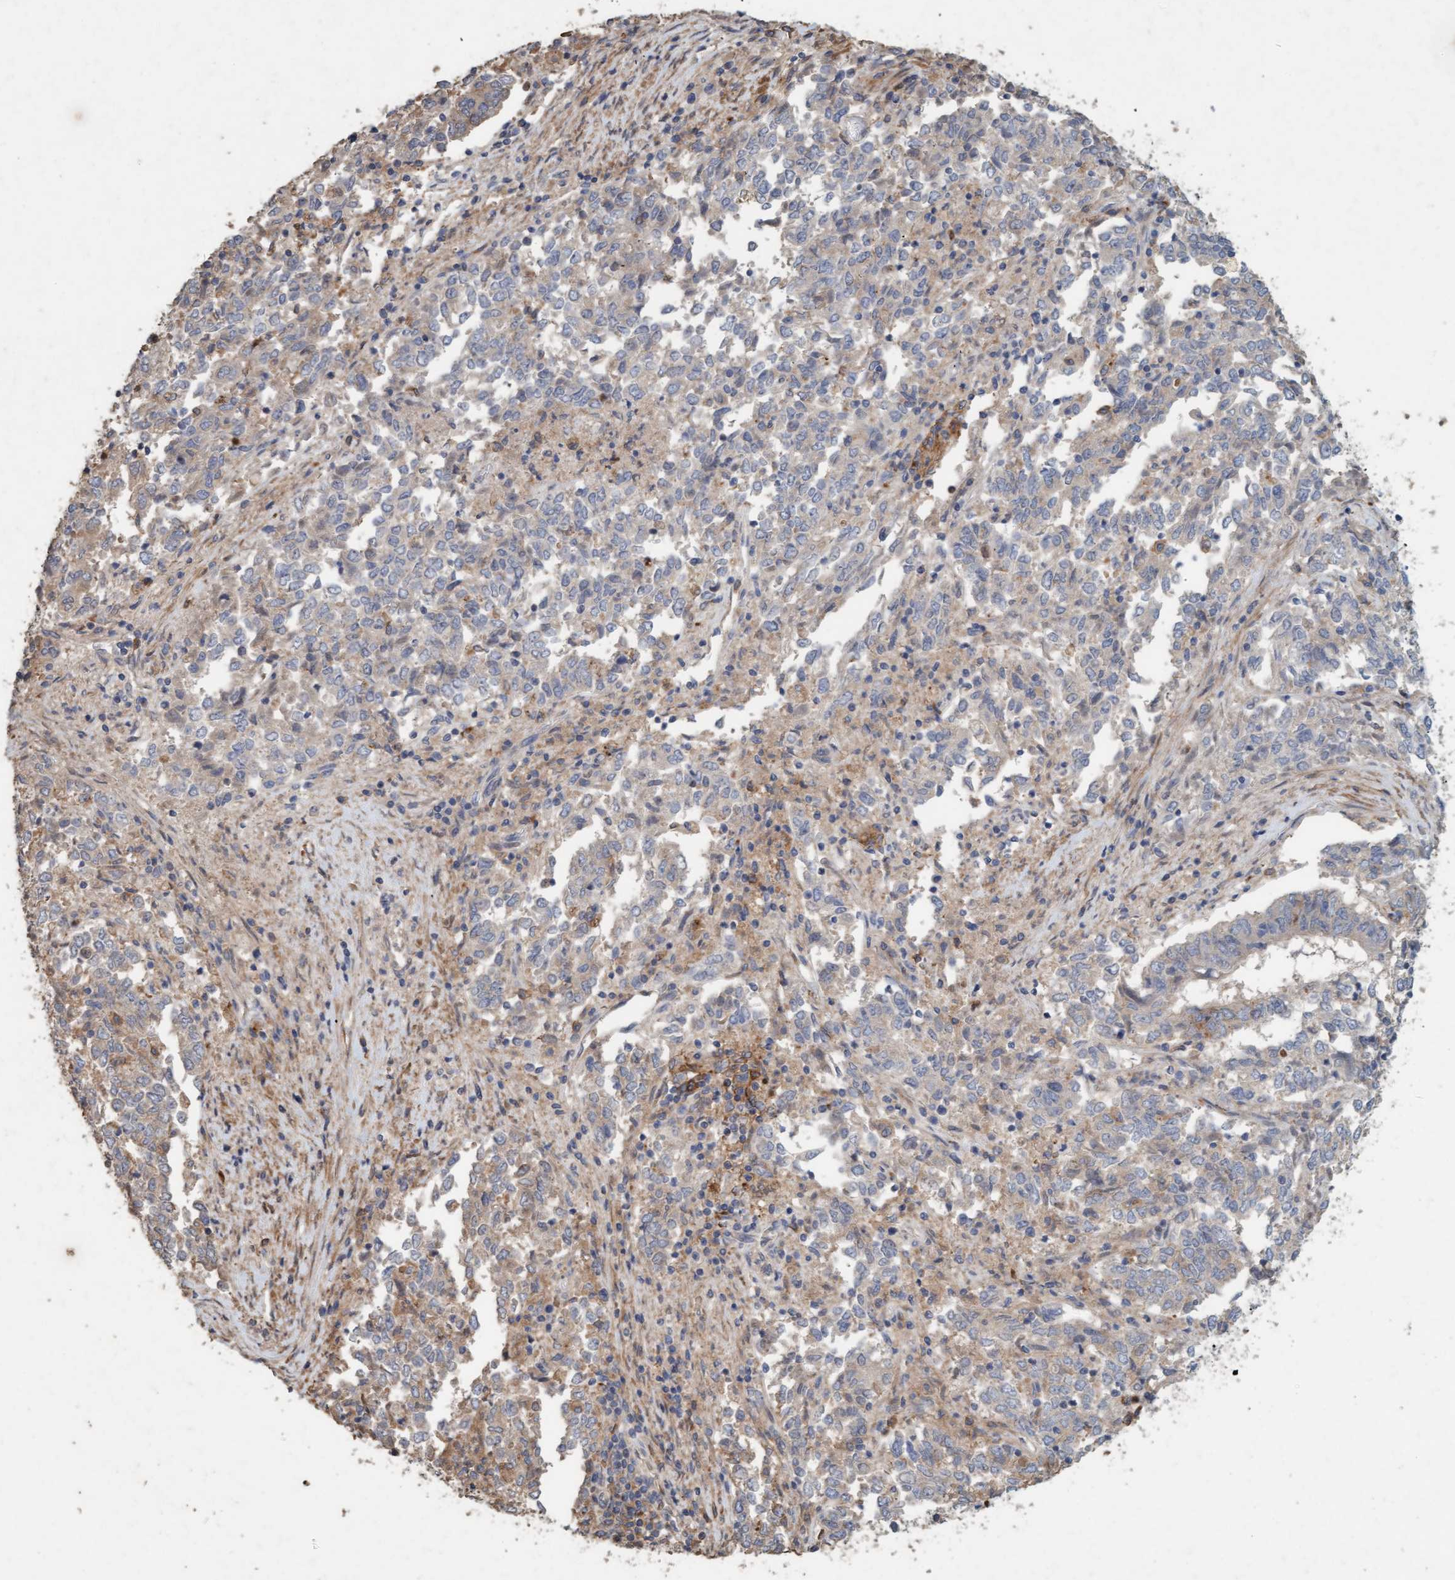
{"staining": {"intensity": "weak", "quantity": "<25%", "location": "cytoplasmic/membranous"}, "tissue": "endometrial cancer", "cell_type": "Tumor cells", "image_type": "cancer", "snomed": [{"axis": "morphology", "description": "Adenocarcinoma, NOS"}, {"axis": "topography", "description": "Endometrium"}], "caption": "High power microscopy image of an immunohistochemistry histopathology image of endometrial cancer (adenocarcinoma), revealing no significant positivity in tumor cells. (Stains: DAB (3,3'-diaminobenzidine) IHC with hematoxylin counter stain, Microscopy: brightfield microscopy at high magnification).", "gene": "LONRF1", "patient": {"sex": "female", "age": 80}}